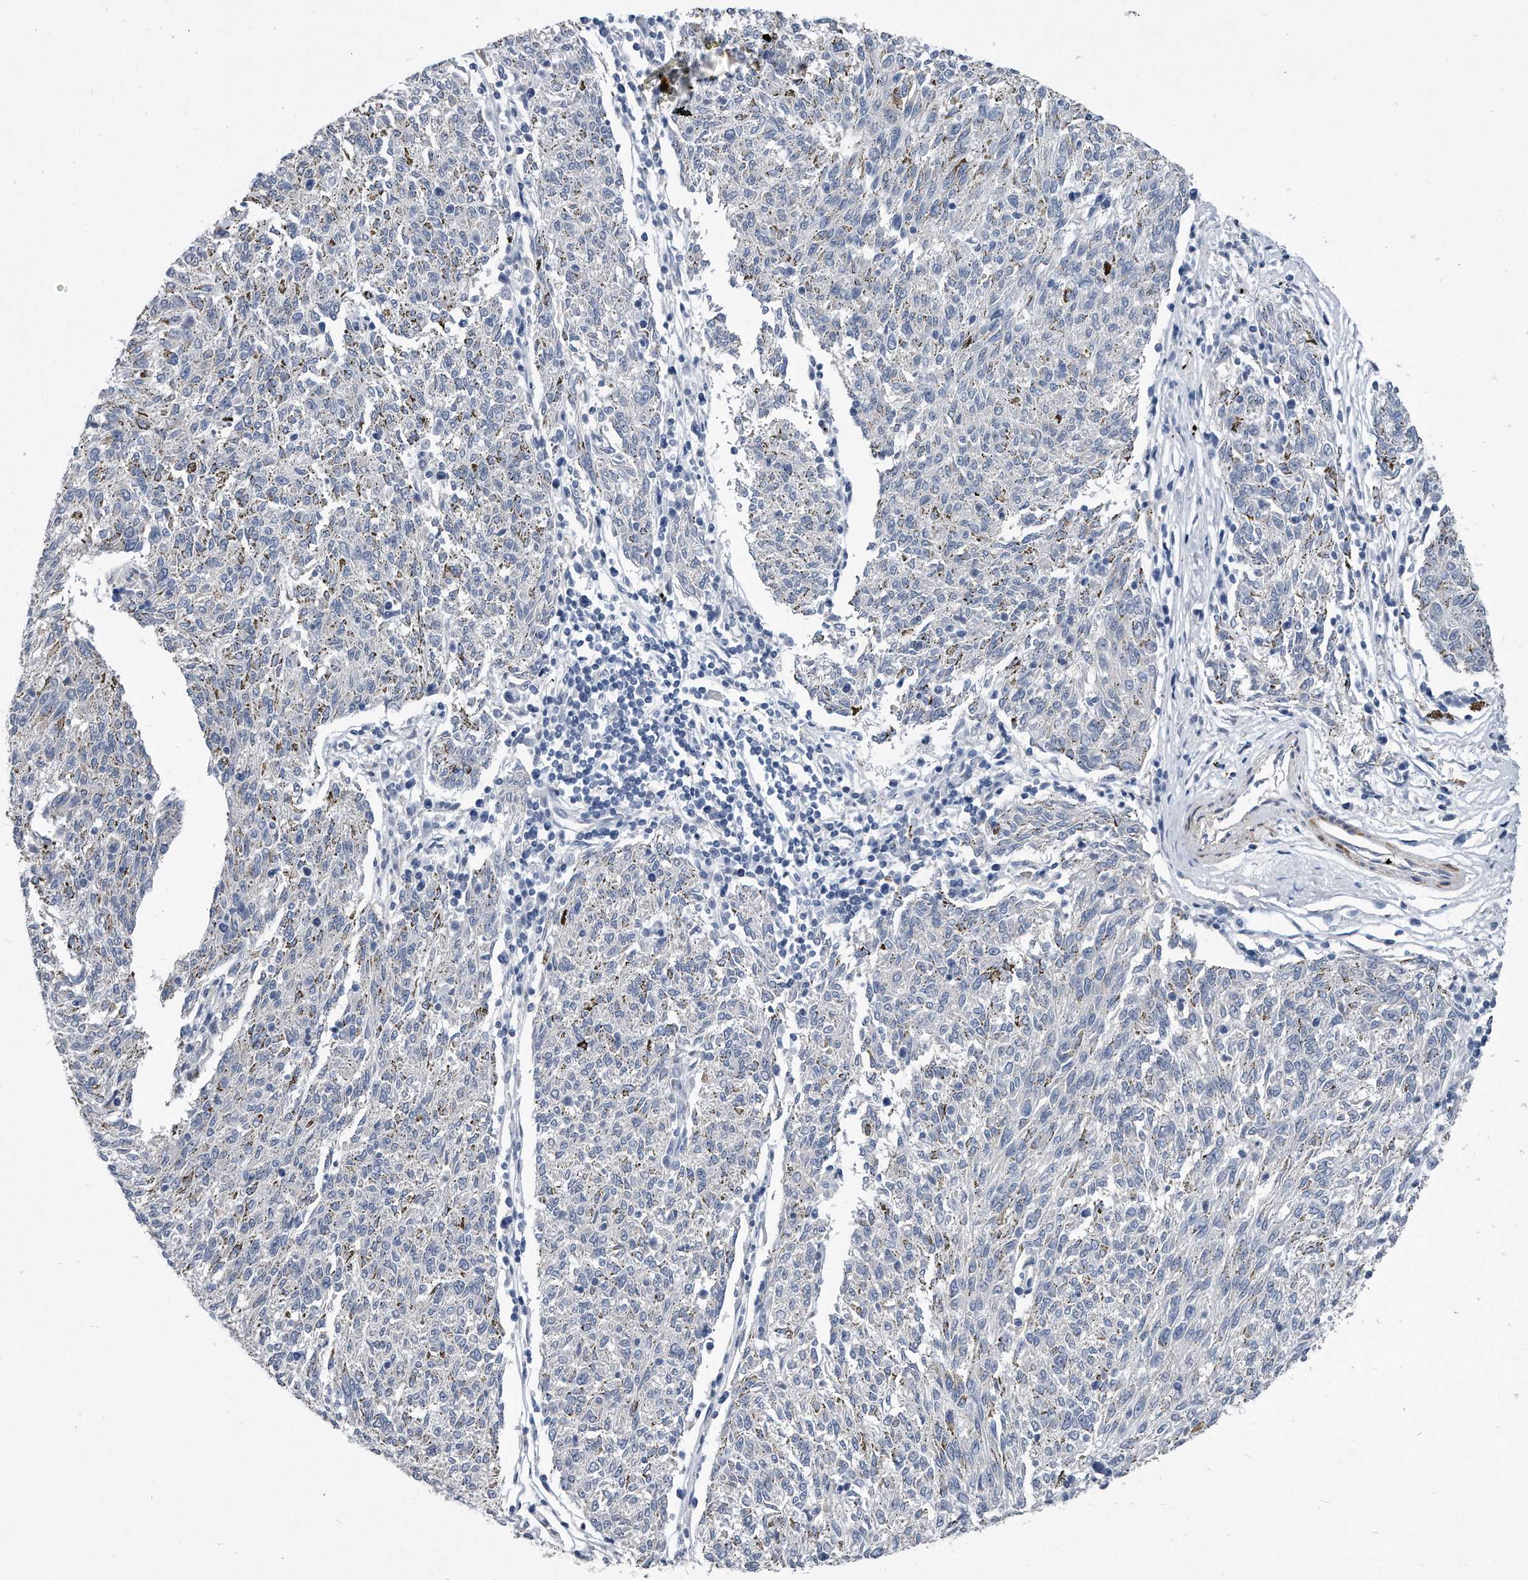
{"staining": {"intensity": "negative", "quantity": "none", "location": "none"}, "tissue": "melanoma", "cell_type": "Tumor cells", "image_type": "cancer", "snomed": [{"axis": "morphology", "description": "Malignant melanoma, NOS"}, {"axis": "topography", "description": "Skin"}], "caption": "This is an immunohistochemistry image of human malignant melanoma. There is no expression in tumor cells.", "gene": "EIF2B4", "patient": {"sex": "female", "age": 72}}